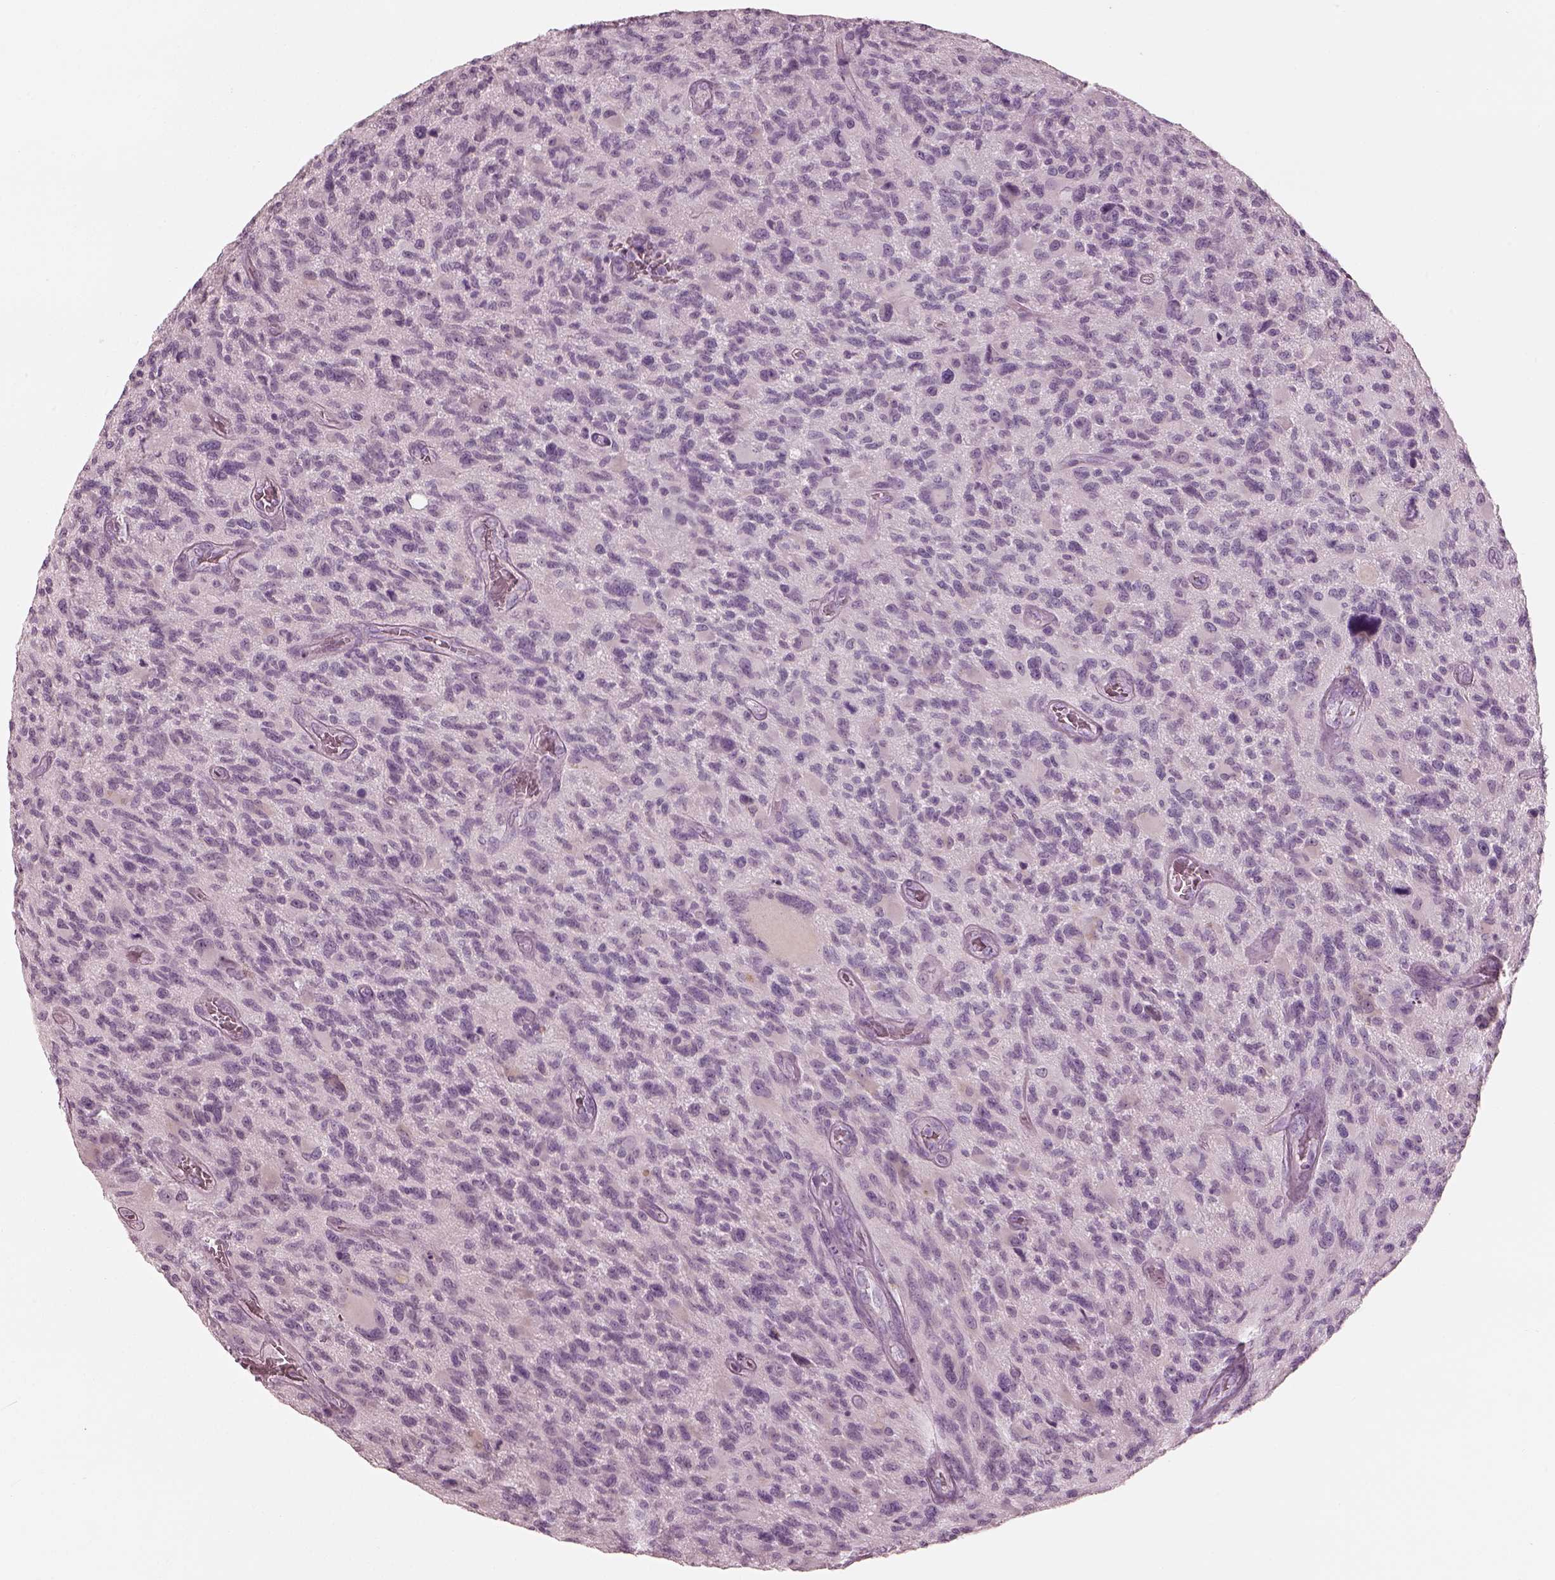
{"staining": {"intensity": "negative", "quantity": "none", "location": "none"}, "tissue": "glioma", "cell_type": "Tumor cells", "image_type": "cancer", "snomed": [{"axis": "morphology", "description": "Glioma, malignant, NOS"}, {"axis": "morphology", "description": "Glioma, malignant, High grade"}, {"axis": "topography", "description": "Brain"}], "caption": "There is no significant expression in tumor cells of high-grade glioma (malignant).", "gene": "RSPH9", "patient": {"sex": "female", "age": 71}}